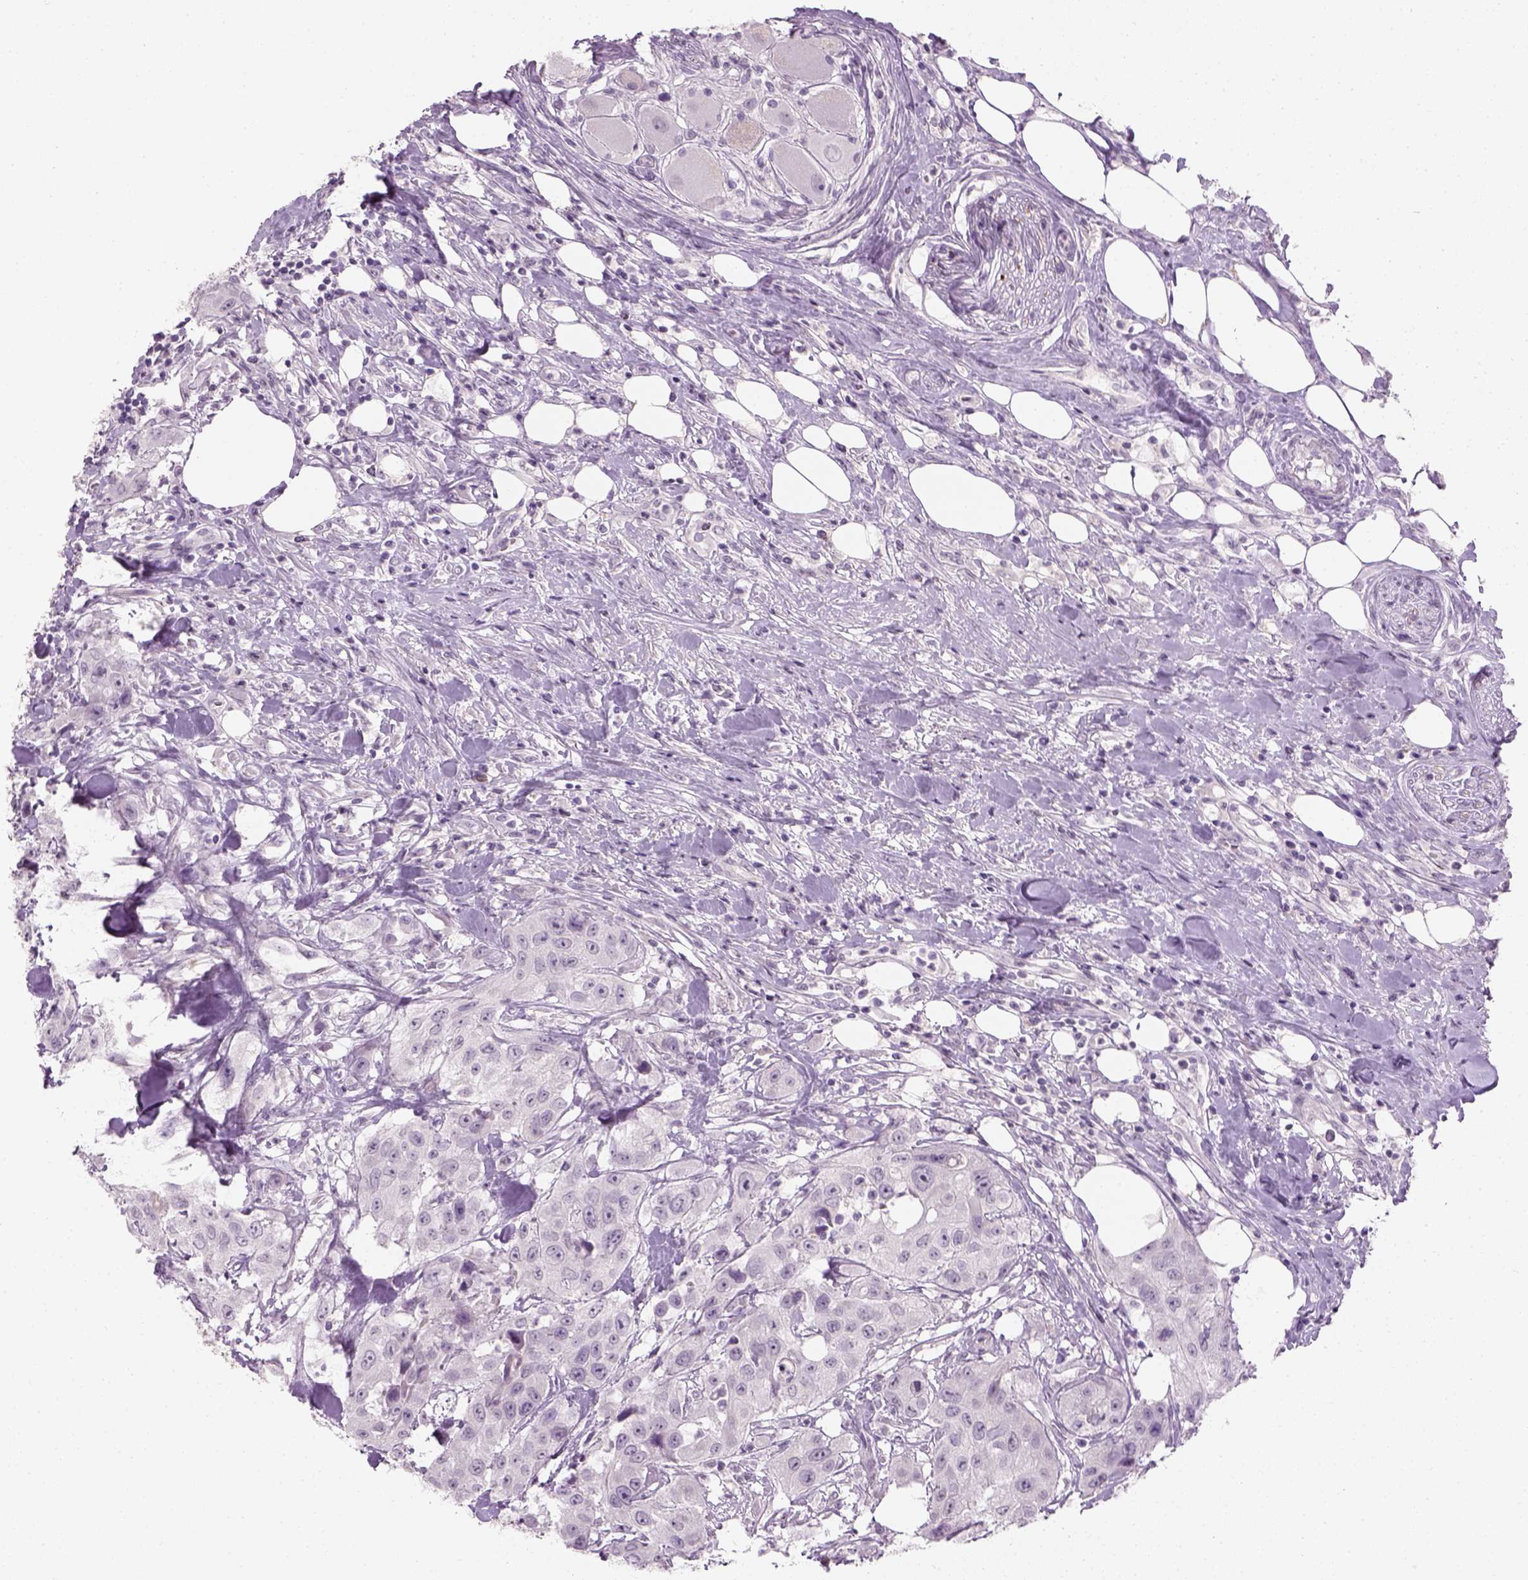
{"staining": {"intensity": "negative", "quantity": "none", "location": "none"}, "tissue": "urothelial cancer", "cell_type": "Tumor cells", "image_type": "cancer", "snomed": [{"axis": "morphology", "description": "Urothelial carcinoma, High grade"}, {"axis": "topography", "description": "Urinary bladder"}], "caption": "Immunohistochemical staining of human urothelial cancer exhibits no significant staining in tumor cells.", "gene": "TH", "patient": {"sex": "male", "age": 79}}